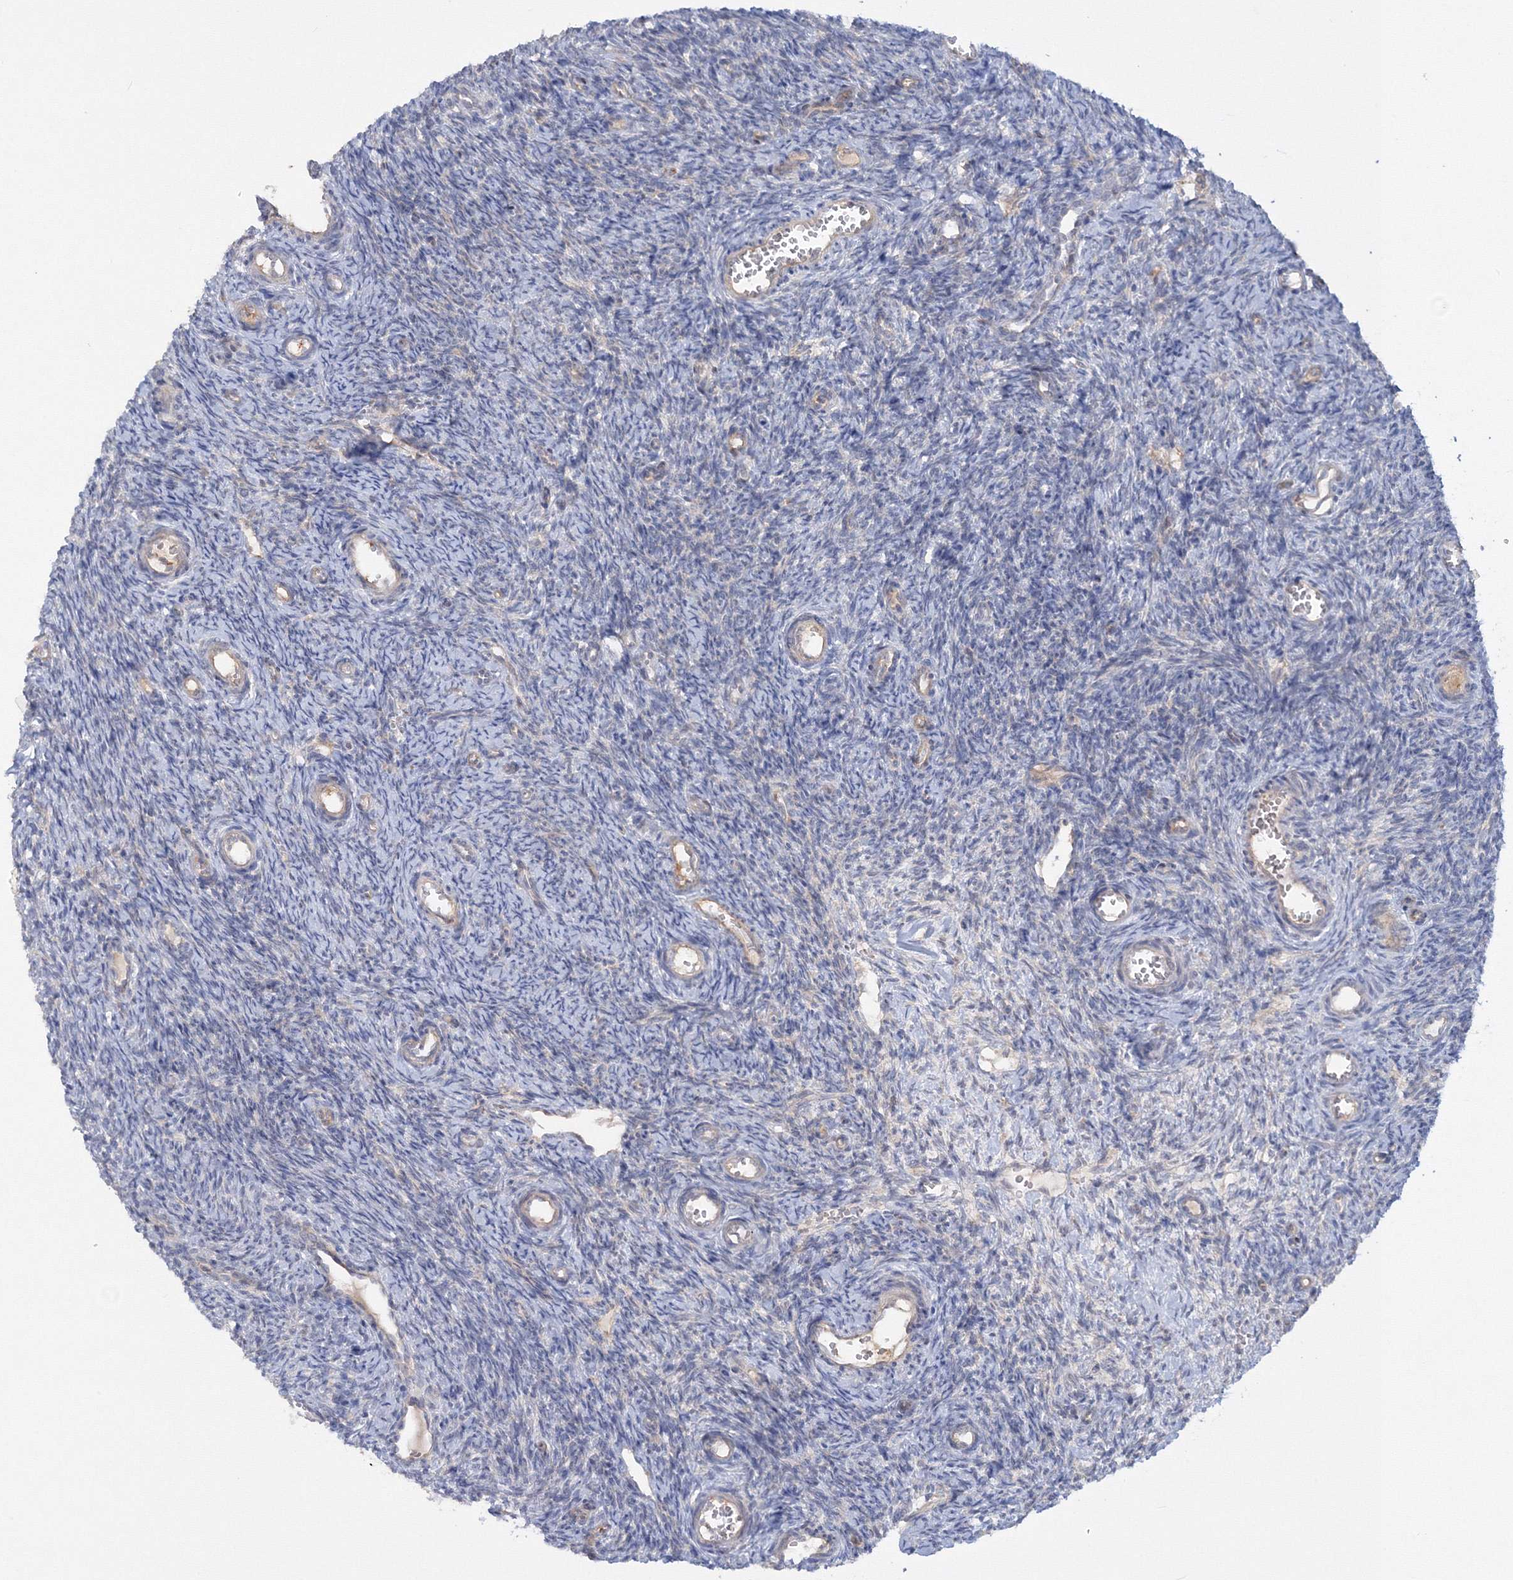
{"staining": {"intensity": "negative", "quantity": "none", "location": "none"}, "tissue": "ovary", "cell_type": "Ovarian stroma cells", "image_type": "normal", "snomed": [{"axis": "morphology", "description": "Normal tissue, NOS"}, {"axis": "topography", "description": "Ovary"}], "caption": "The IHC photomicrograph has no significant positivity in ovarian stroma cells of ovary. Nuclei are stained in blue.", "gene": "IPMK", "patient": {"sex": "female", "age": 39}}